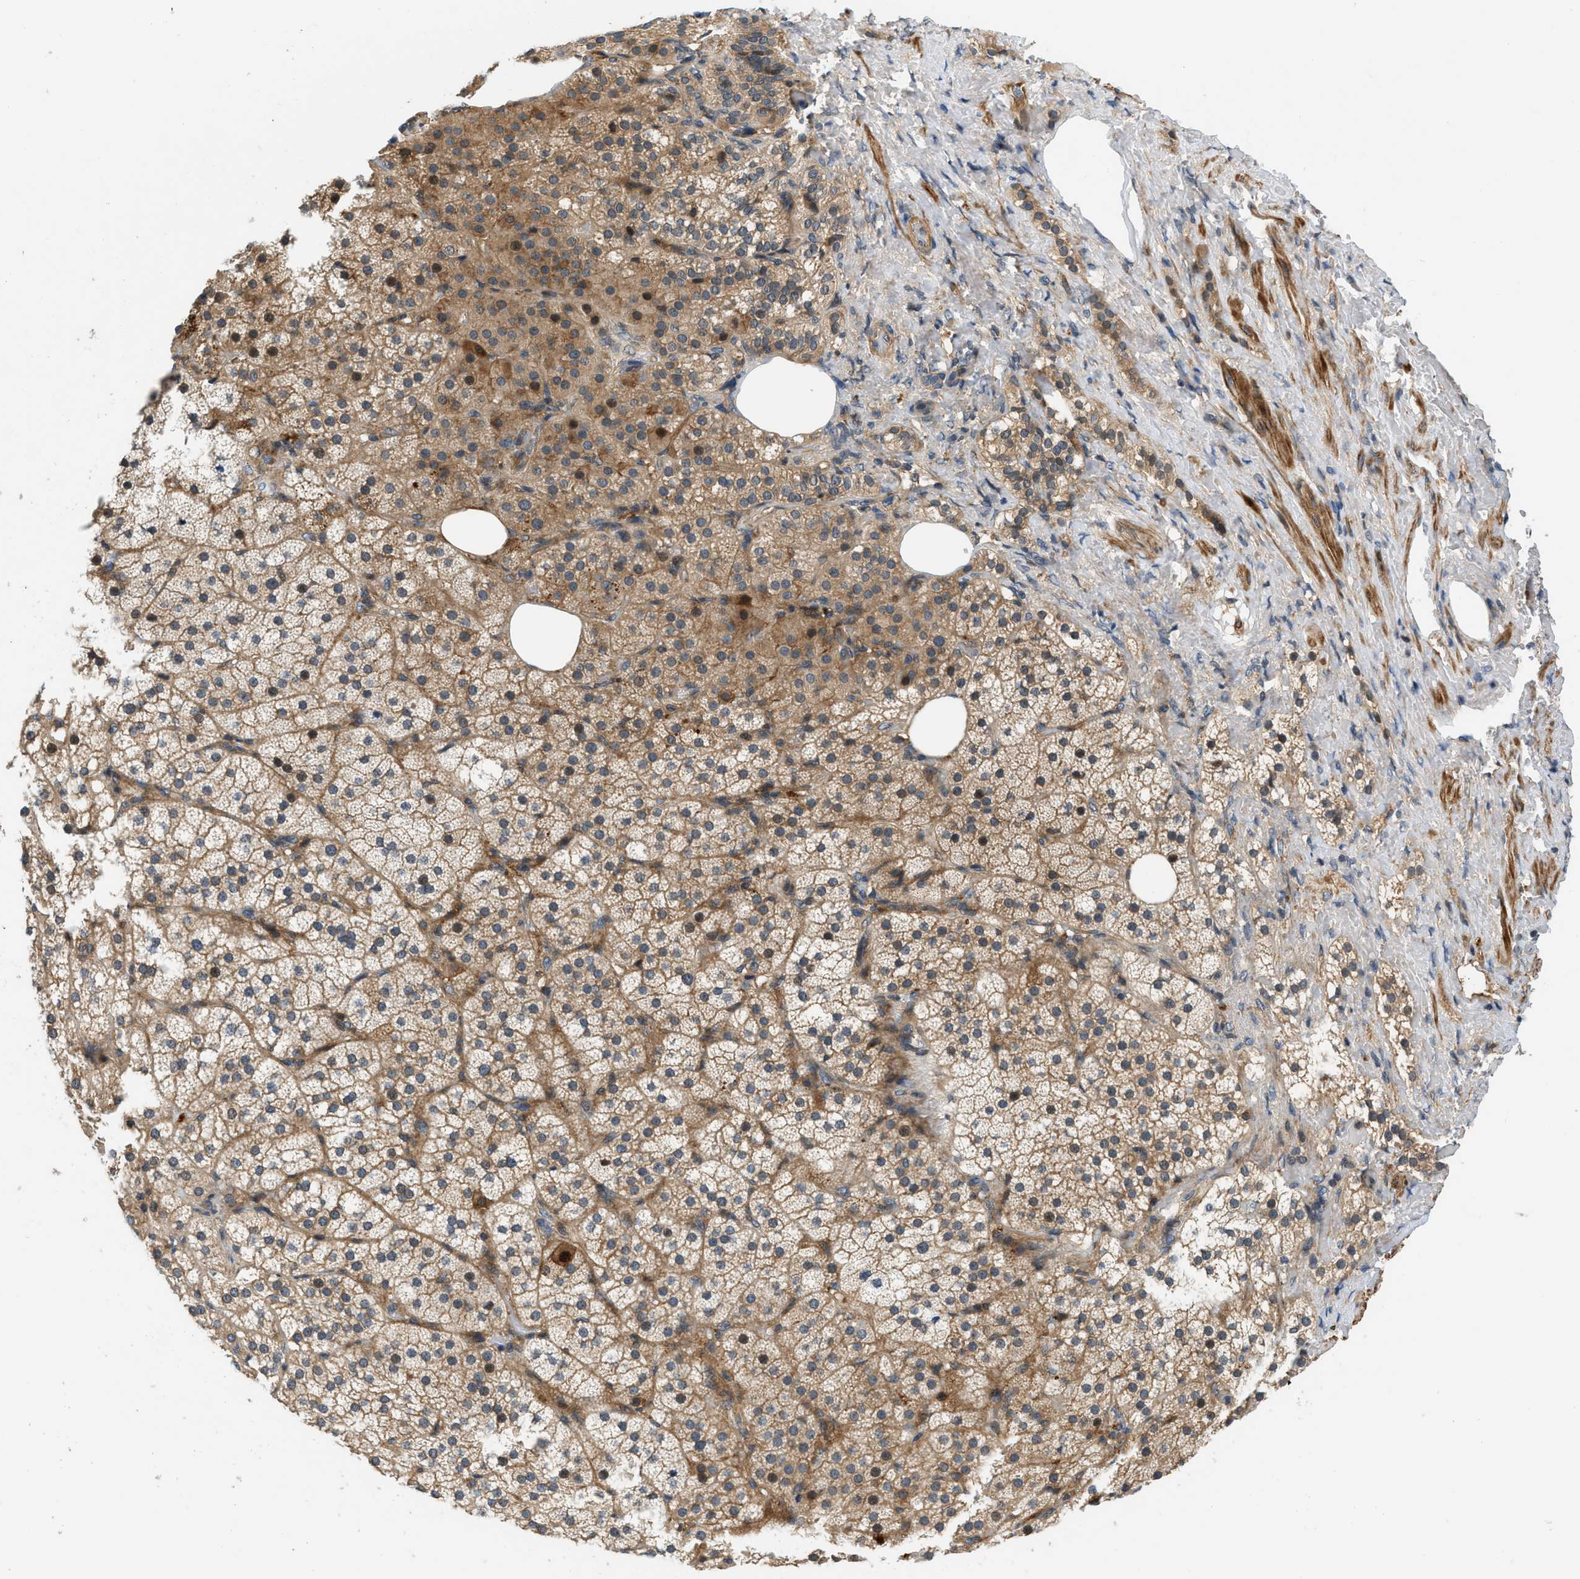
{"staining": {"intensity": "moderate", "quantity": ">75%", "location": "cytoplasmic/membranous"}, "tissue": "adrenal gland", "cell_type": "Glandular cells", "image_type": "normal", "snomed": [{"axis": "morphology", "description": "Normal tissue, NOS"}, {"axis": "topography", "description": "Adrenal gland"}], "caption": "Moderate cytoplasmic/membranous protein positivity is appreciated in about >75% of glandular cells in adrenal gland.", "gene": "GPR31", "patient": {"sex": "female", "age": 59}}